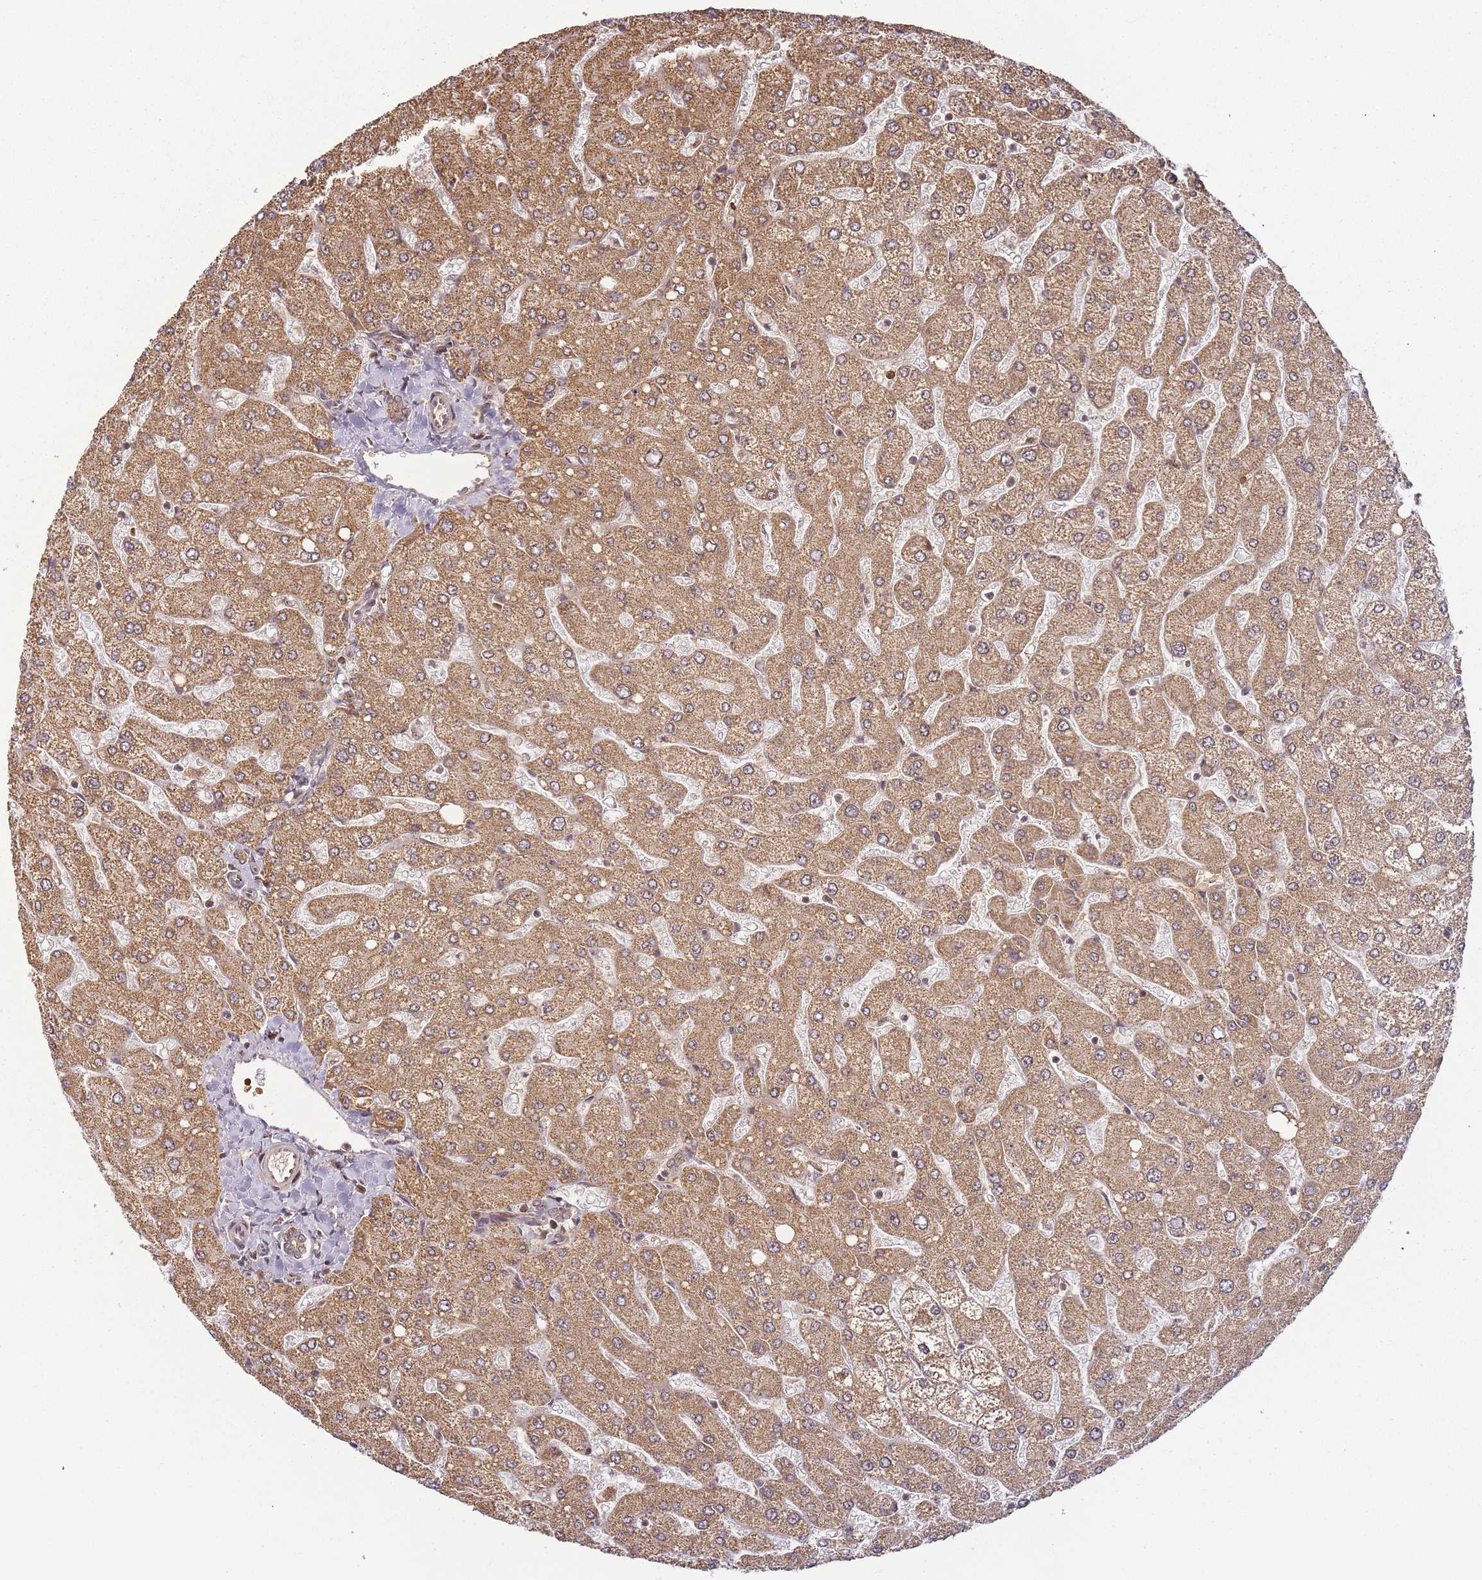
{"staining": {"intensity": "weak", "quantity": ">75%", "location": "cytoplasmic/membranous"}, "tissue": "liver", "cell_type": "Cholangiocytes", "image_type": "normal", "snomed": [{"axis": "morphology", "description": "Normal tissue, NOS"}, {"axis": "topography", "description": "Liver"}], "caption": "DAB immunohistochemical staining of benign human liver displays weak cytoplasmic/membranous protein staining in about >75% of cholangiocytes.", "gene": "ZNF497", "patient": {"sex": "male", "age": 55}}